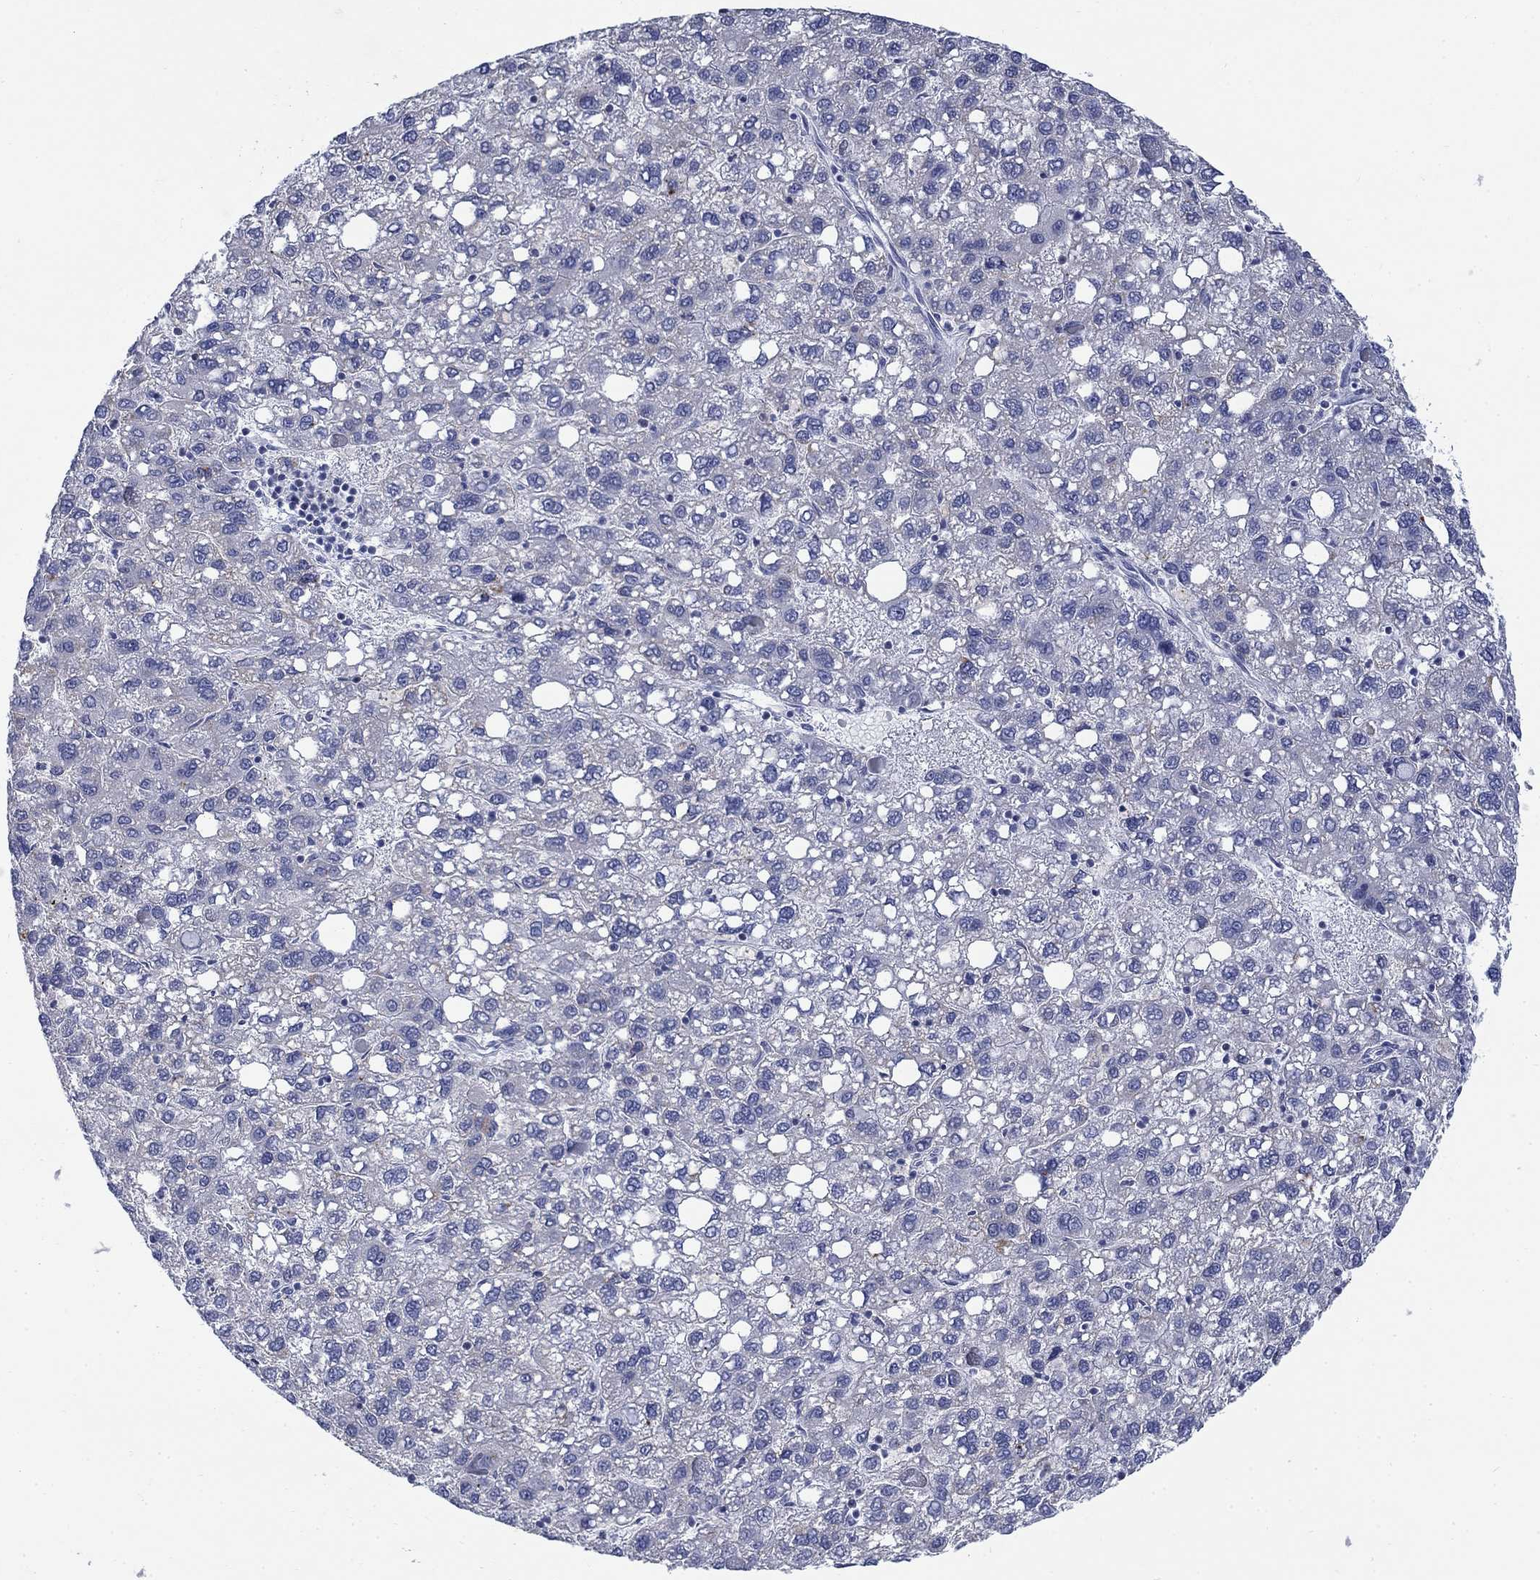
{"staining": {"intensity": "negative", "quantity": "none", "location": "none"}, "tissue": "liver cancer", "cell_type": "Tumor cells", "image_type": "cancer", "snomed": [{"axis": "morphology", "description": "Carcinoma, Hepatocellular, NOS"}, {"axis": "topography", "description": "Liver"}], "caption": "Immunohistochemical staining of human liver cancer (hepatocellular carcinoma) displays no significant expression in tumor cells.", "gene": "IGF2BP3", "patient": {"sex": "female", "age": 82}}